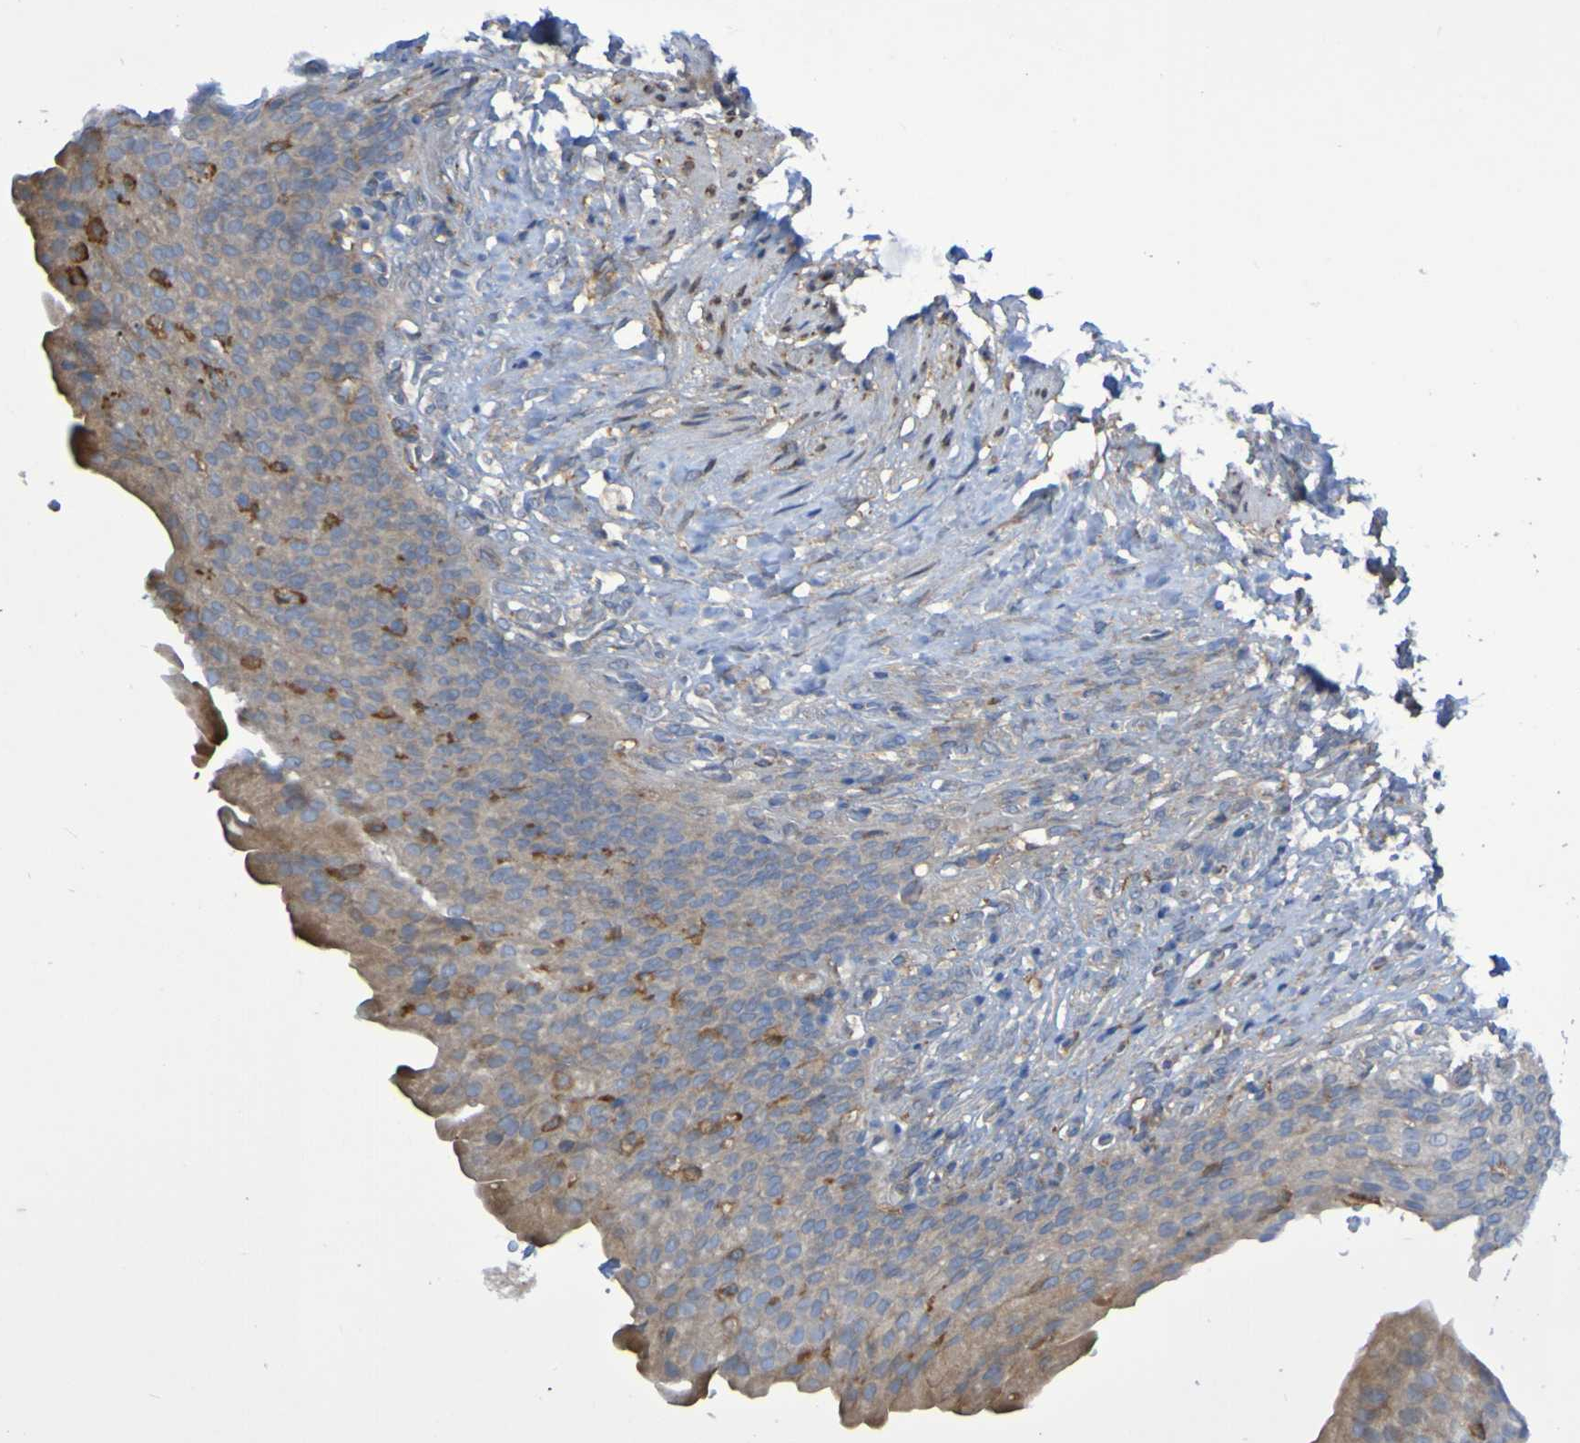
{"staining": {"intensity": "moderate", "quantity": "<25%", "location": "cytoplasmic/membranous"}, "tissue": "urinary bladder", "cell_type": "Urothelial cells", "image_type": "normal", "snomed": [{"axis": "morphology", "description": "Normal tissue, NOS"}, {"axis": "topography", "description": "Urinary bladder"}], "caption": "Brown immunohistochemical staining in unremarkable human urinary bladder demonstrates moderate cytoplasmic/membranous positivity in about <25% of urothelial cells. (DAB IHC, brown staining for protein, blue staining for nuclei).", "gene": "SCRG1", "patient": {"sex": "female", "age": 79}}